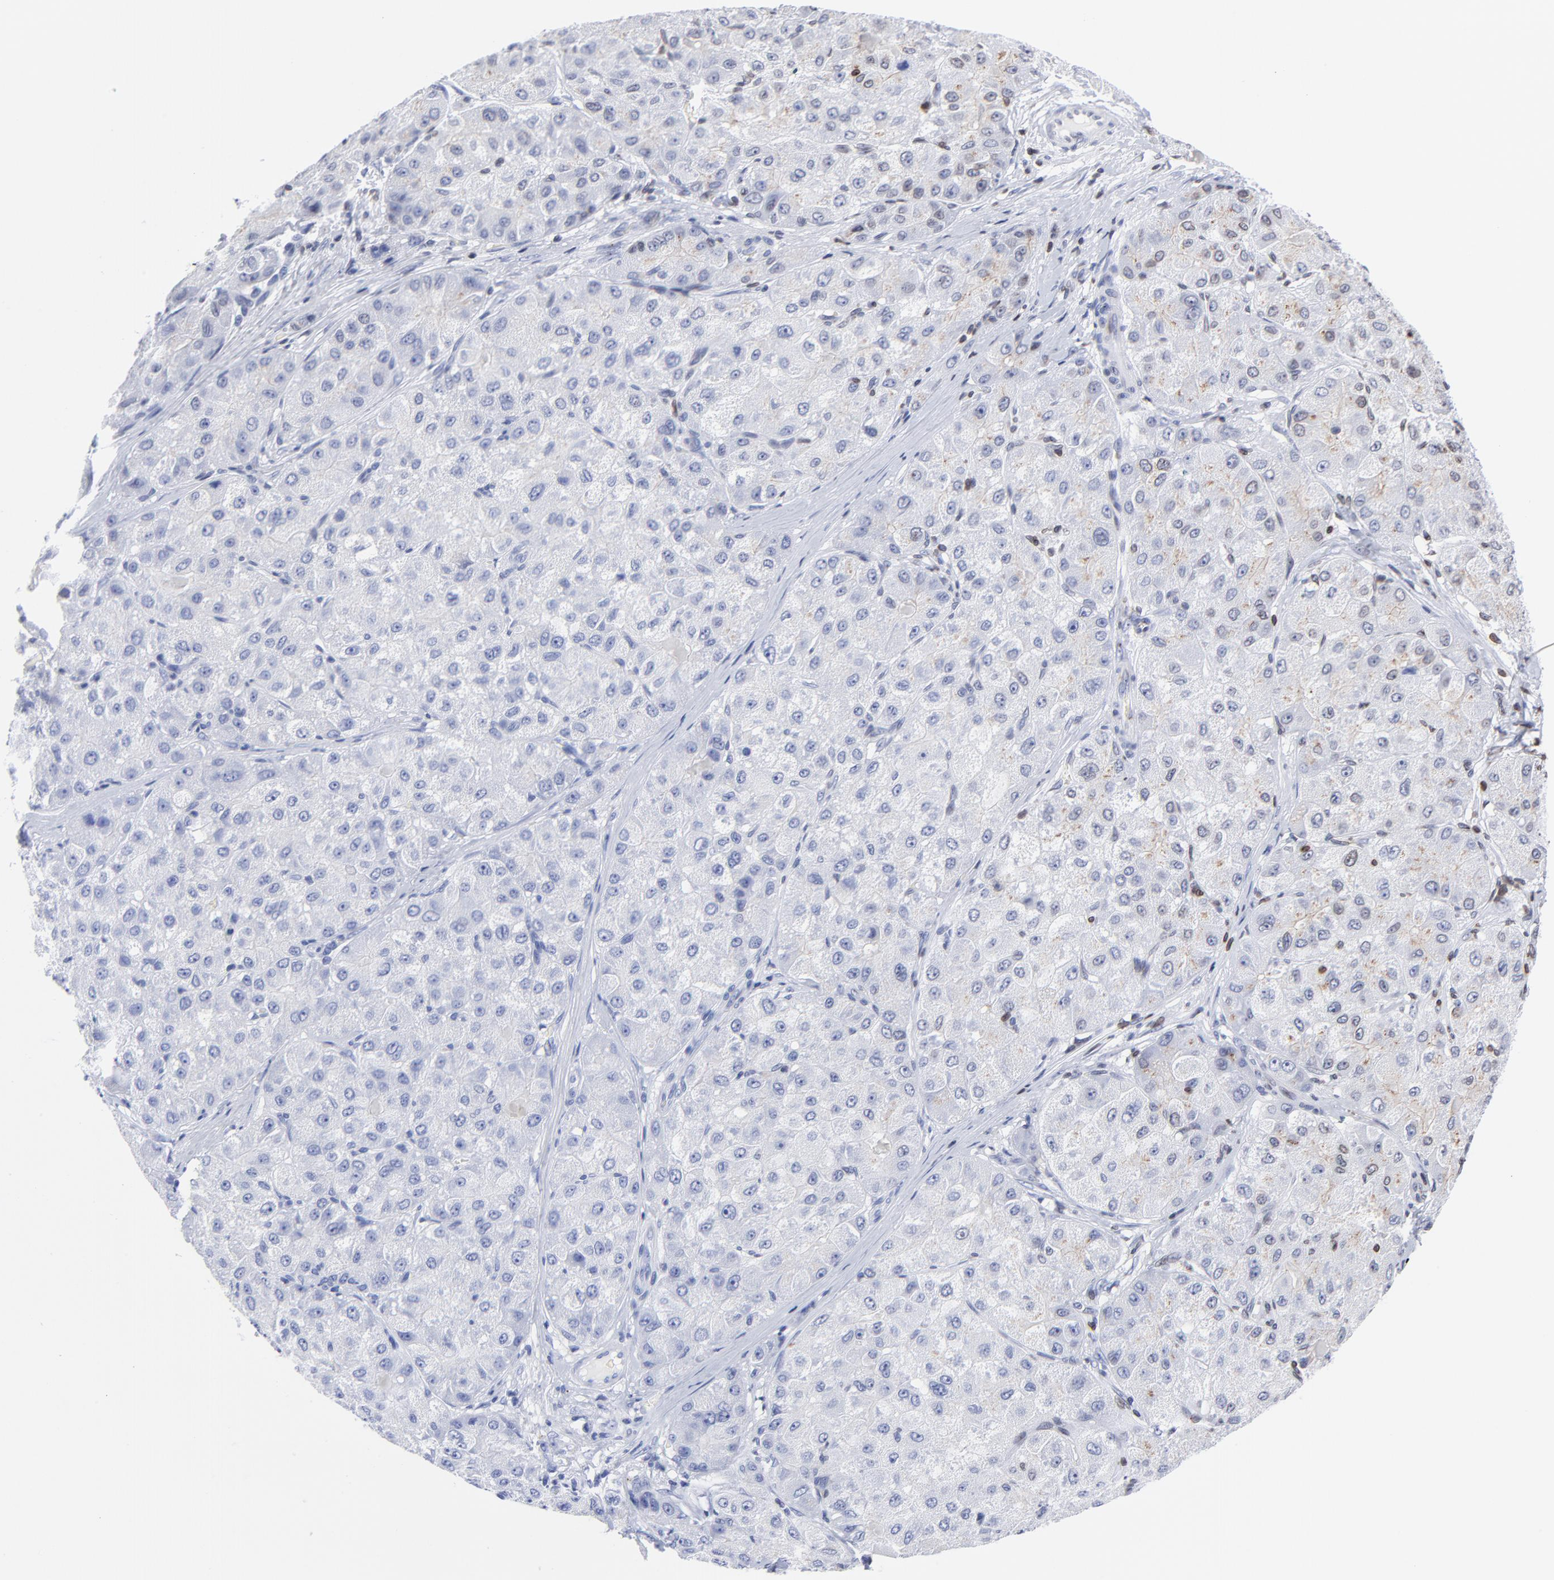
{"staining": {"intensity": "negative", "quantity": "none", "location": "none"}, "tissue": "liver cancer", "cell_type": "Tumor cells", "image_type": "cancer", "snomed": [{"axis": "morphology", "description": "Carcinoma, Hepatocellular, NOS"}, {"axis": "topography", "description": "Liver"}], "caption": "This is a image of IHC staining of liver hepatocellular carcinoma, which shows no staining in tumor cells.", "gene": "THAP7", "patient": {"sex": "male", "age": 80}}